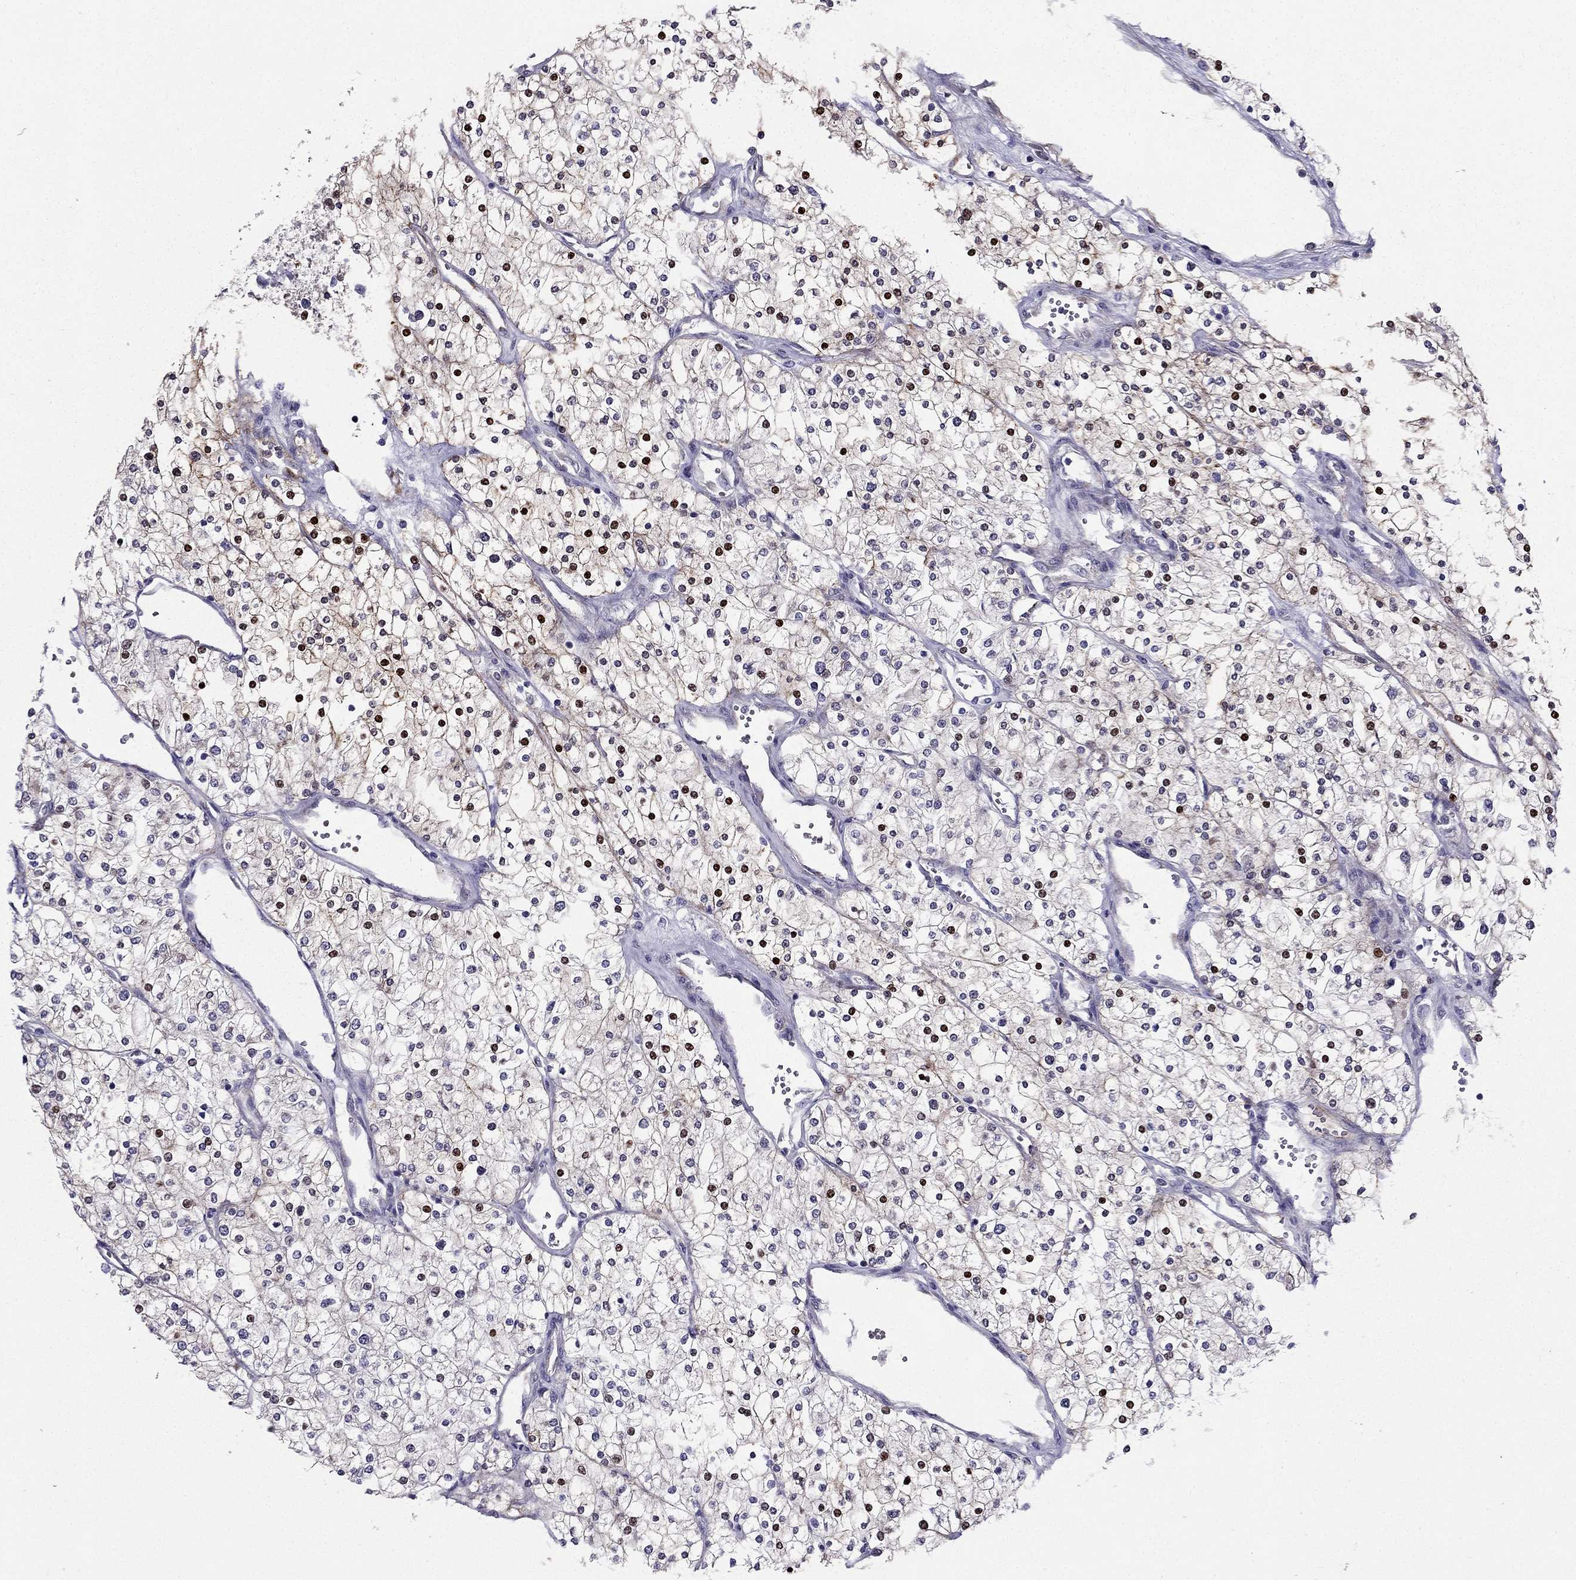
{"staining": {"intensity": "strong", "quantity": "<25%", "location": "nuclear"}, "tissue": "renal cancer", "cell_type": "Tumor cells", "image_type": "cancer", "snomed": [{"axis": "morphology", "description": "Adenocarcinoma, NOS"}, {"axis": "topography", "description": "Kidney"}], "caption": "Immunohistochemical staining of human renal adenocarcinoma shows strong nuclear protein expression in about <25% of tumor cells. Ihc stains the protein in brown and the nuclei are stained blue.", "gene": "ARHGEF28", "patient": {"sex": "male", "age": 80}}